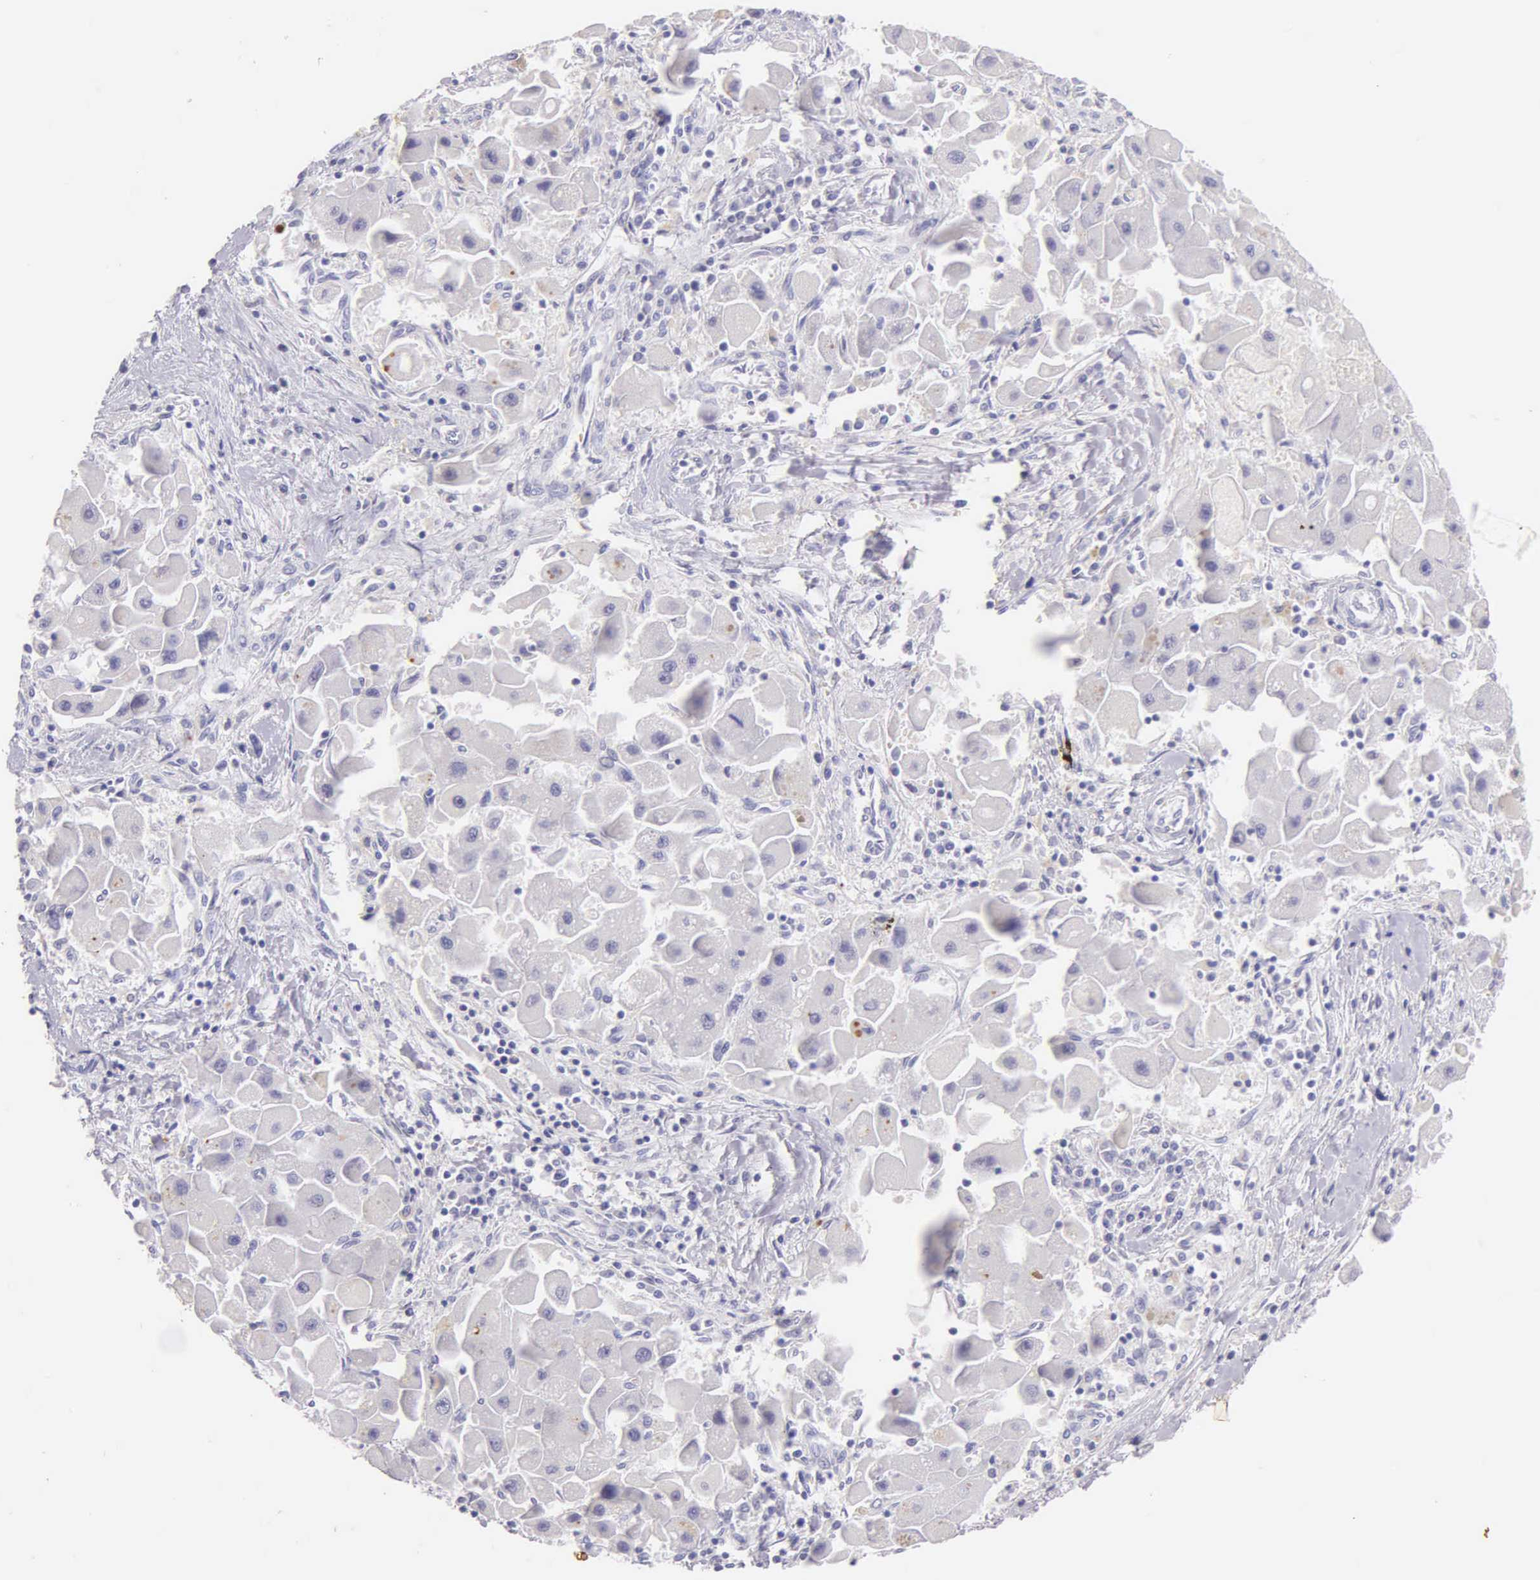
{"staining": {"intensity": "negative", "quantity": "none", "location": "none"}, "tissue": "liver cancer", "cell_type": "Tumor cells", "image_type": "cancer", "snomed": [{"axis": "morphology", "description": "Carcinoma, Hepatocellular, NOS"}, {"axis": "topography", "description": "Liver"}], "caption": "Liver cancer was stained to show a protein in brown. There is no significant positivity in tumor cells.", "gene": "KRT17", "patient": {"sex": "male", "age": 24}}